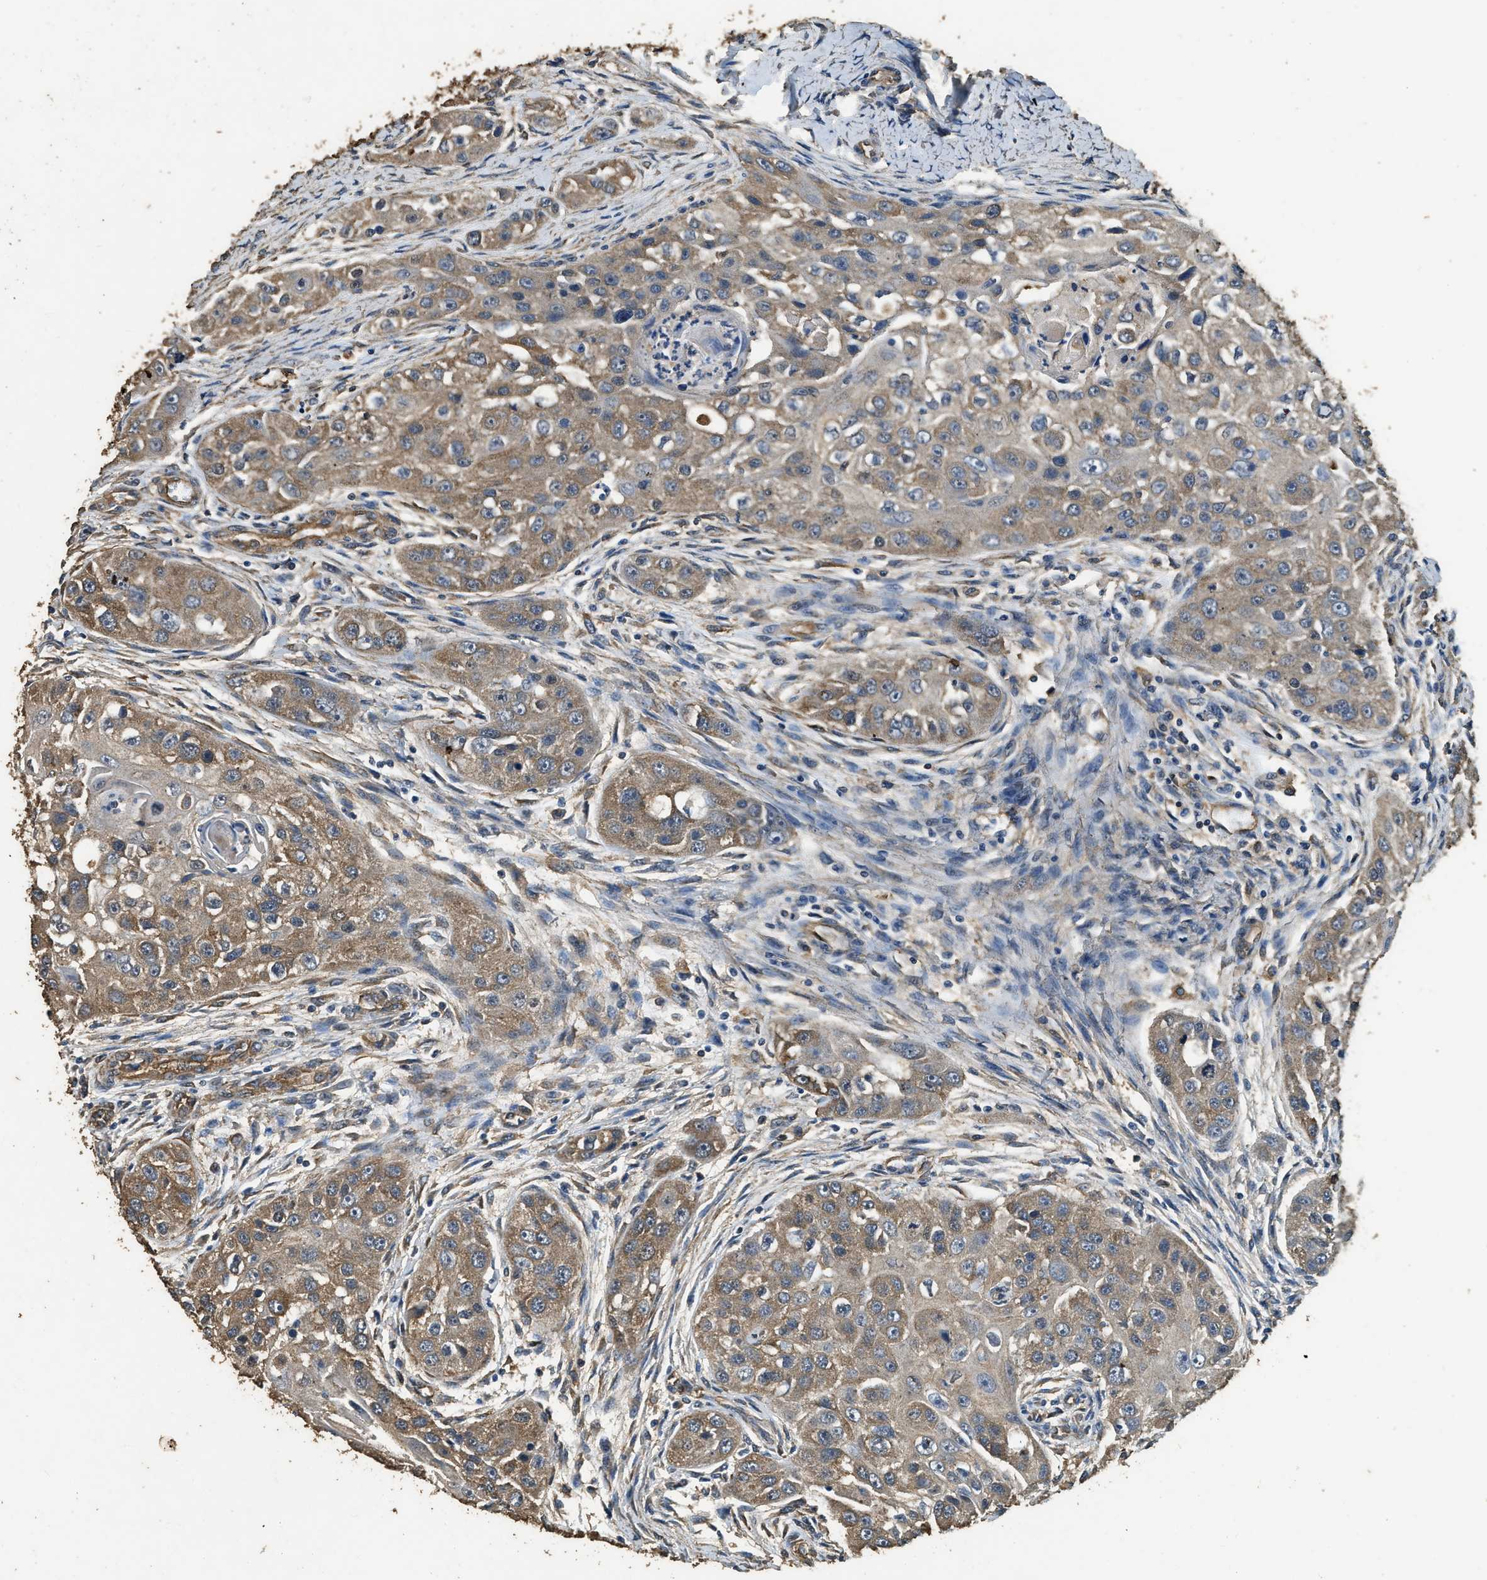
{"staining": {"intensity": "moderate", "quantity": ">75%", "location": "cytoplasmic/membranous"}, "tissue": "head and neck cancer", "cell_type": "Tumor cells", "image_type": "cancer", "snomed": [{"axis": "morphology", "description": "Normal tissue, NOS"}, {"axis": "morphology", "description": "Squamous cell carcinoma, NOS"}, {"axis": "topography", "description": "Skeletal muscle"}, {"axis": "topography", "description": "Head-Neck"}], "caption": "Immunohistochemical staining of head and neck squamous cell carcinoma exhibits medium levels of moderate cytoplasmic/membranous staining in about >75% of tumor cells.", "gene": "MIB1", "patient": {"sex": "male", "age": 51}}